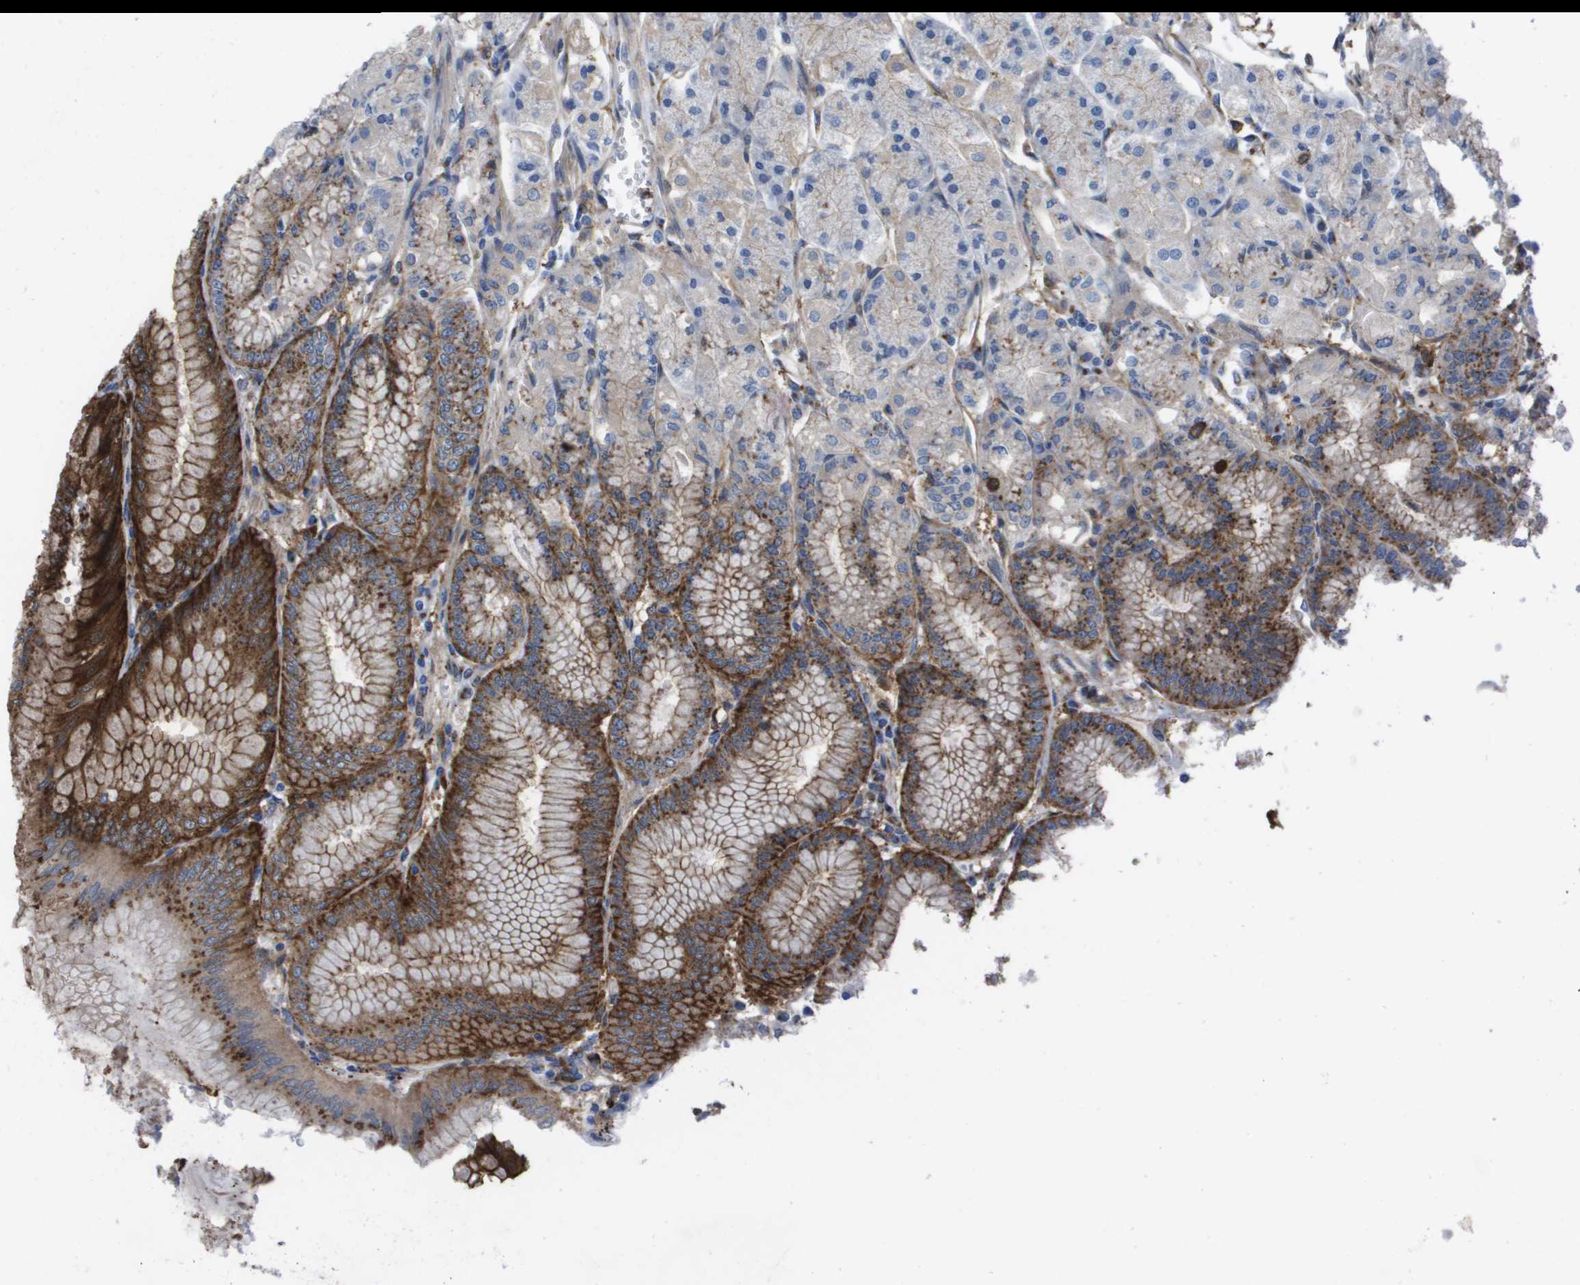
{"staining": {"intensity": "strong", "quantity": ">75%", "location": "cytoplasmic/membranous"}, "tissue": "stomach", "cell_type": "Glandular cells", "image_type": "normal", "snomed": [{"axis": "morphology", "description": "Normal tissue, NOS"}, {"axis": "topography", "description": "Stomach, lower"}], "caption": "Immunohistochemical staining of benign stomach demonstrates >75% levels of strong cytoplasmic/membranous protein staining in about >75% of glandular cells.", "gene": "SLC37A2", "patient": {"sex": "male", "age": 71}}